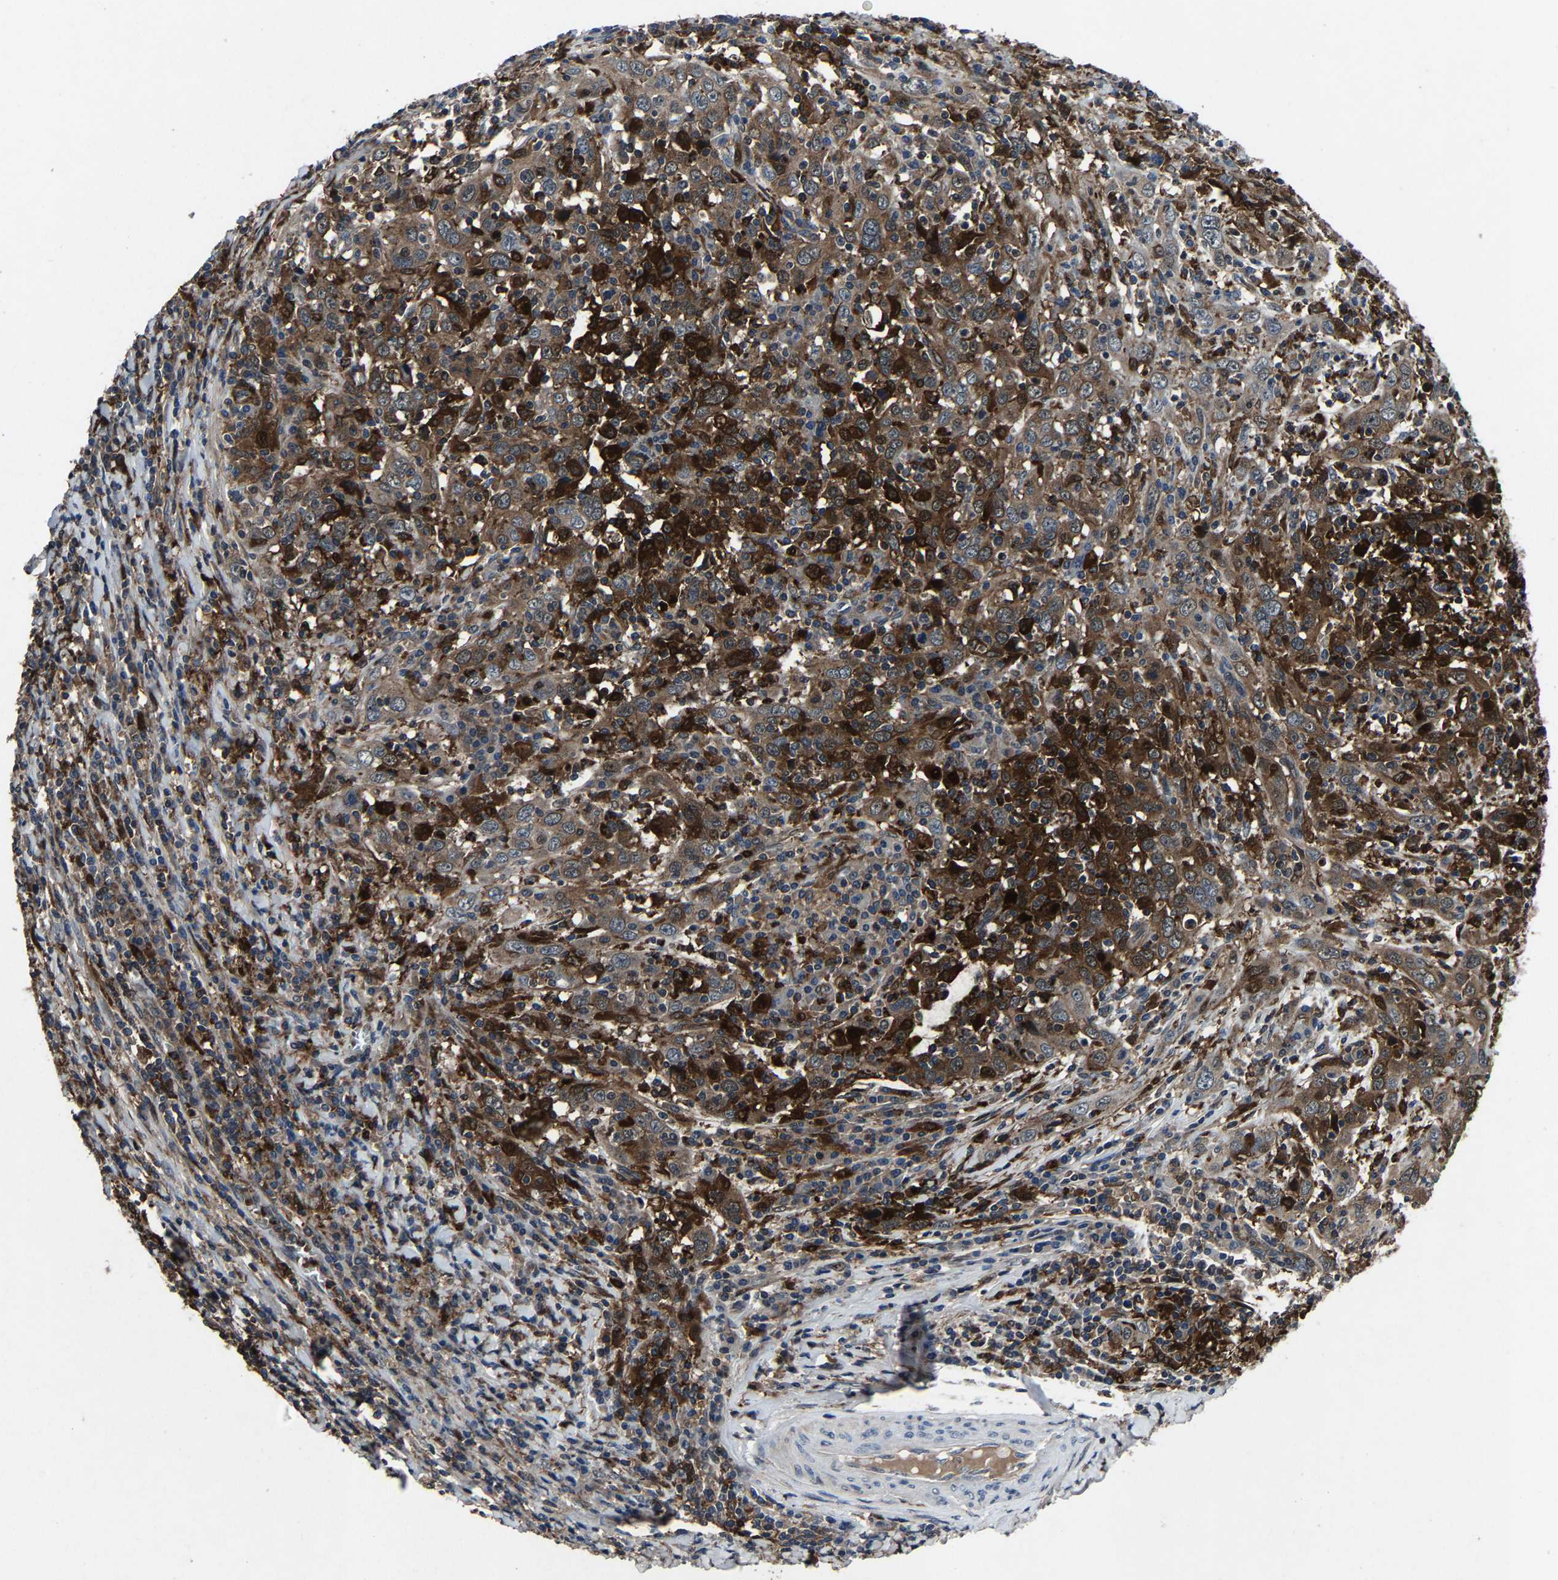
{"staining": {"intensity": "moderate", "quantity": ">75%", "location": "cytoplasmic/membranous"}, "tissue": "cervical cancer", "cell_type": "Tumor cells", "image_type": "cancer", "snomed": [{"axis": "morphology", "description": "Squamous cell carcinoma, NOS"}, {"axis": "topography", "description": "Cervix"}], "caption": "Protein analysis of cervical cancer (squamous cell carcinoma) tissue exhibits moderate cytoplasmic/membranous expression in about >75% of tumor cells.", "gene": "PCNX2", "patient": {"sex": "female", "age": 46}}